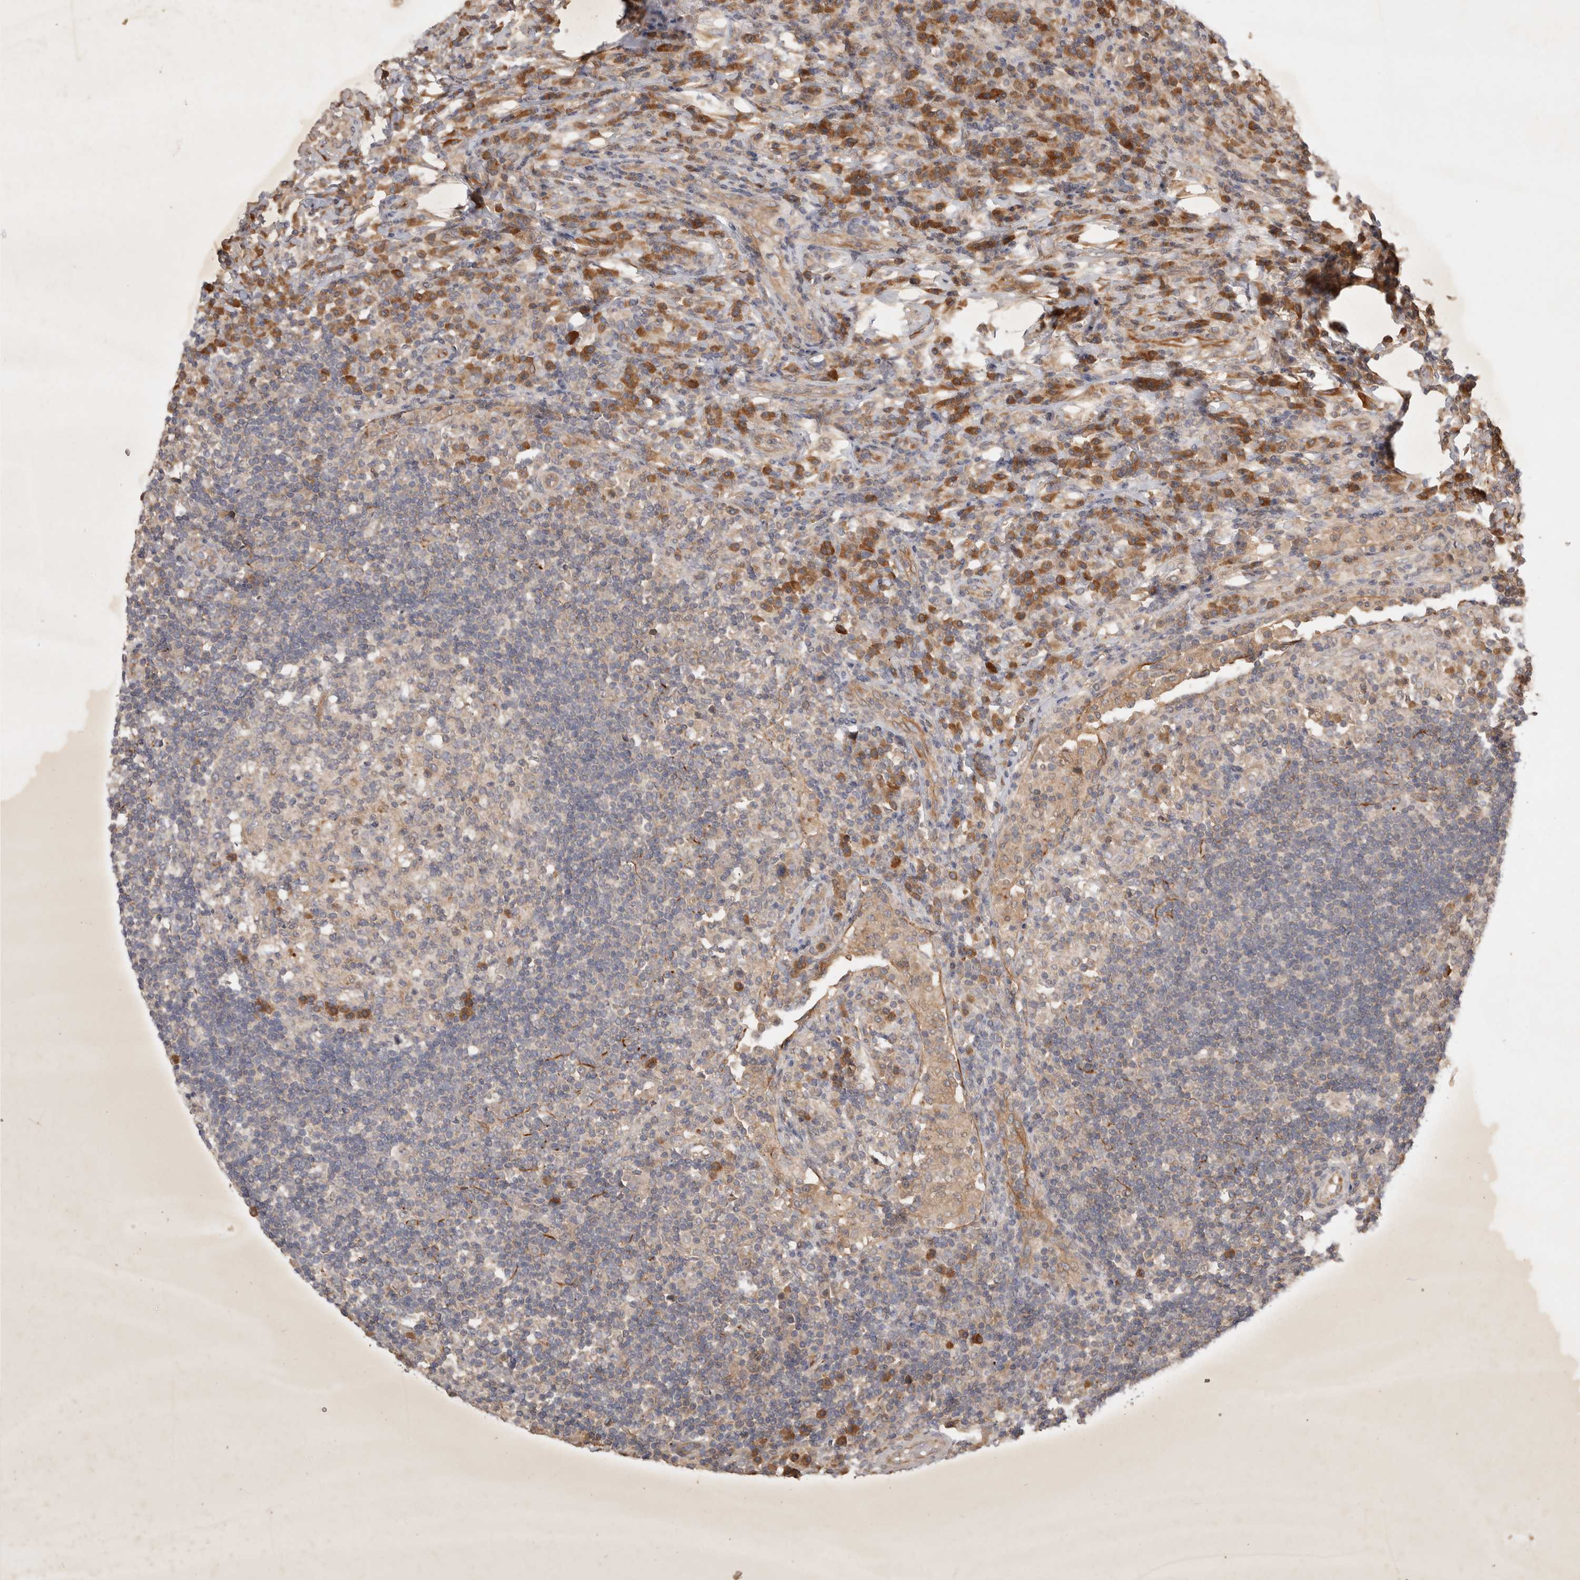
{"staining": {"intensity": "weak", "quantity": ">75%", "location": "cytoplasmic/membranous"}, "tissue": "lymph node", "cell_type": "Germinal center cells", "image_type": "normal", "snomed": [{"axis": "morphology", "description": "Normal tissue, NOS"}, {"axis": "topography", "description": "Lymph node"}], "caption": "Immunohistochemistry (IHC) (DAB (3,3'-diaminobenzidine)) staining of benign human lymph node displays weak cytoplasmic/membranous protein staining in about >75% of germinal center cells. The protein of interest is stained brown, and the nuclei are stained in blue (DAB (3,3'-diaminobenzidine) IHC with brightfield microscopy, high magnification).", "gene": "YES1", "patient": {"sex": "female", "age": 53}}